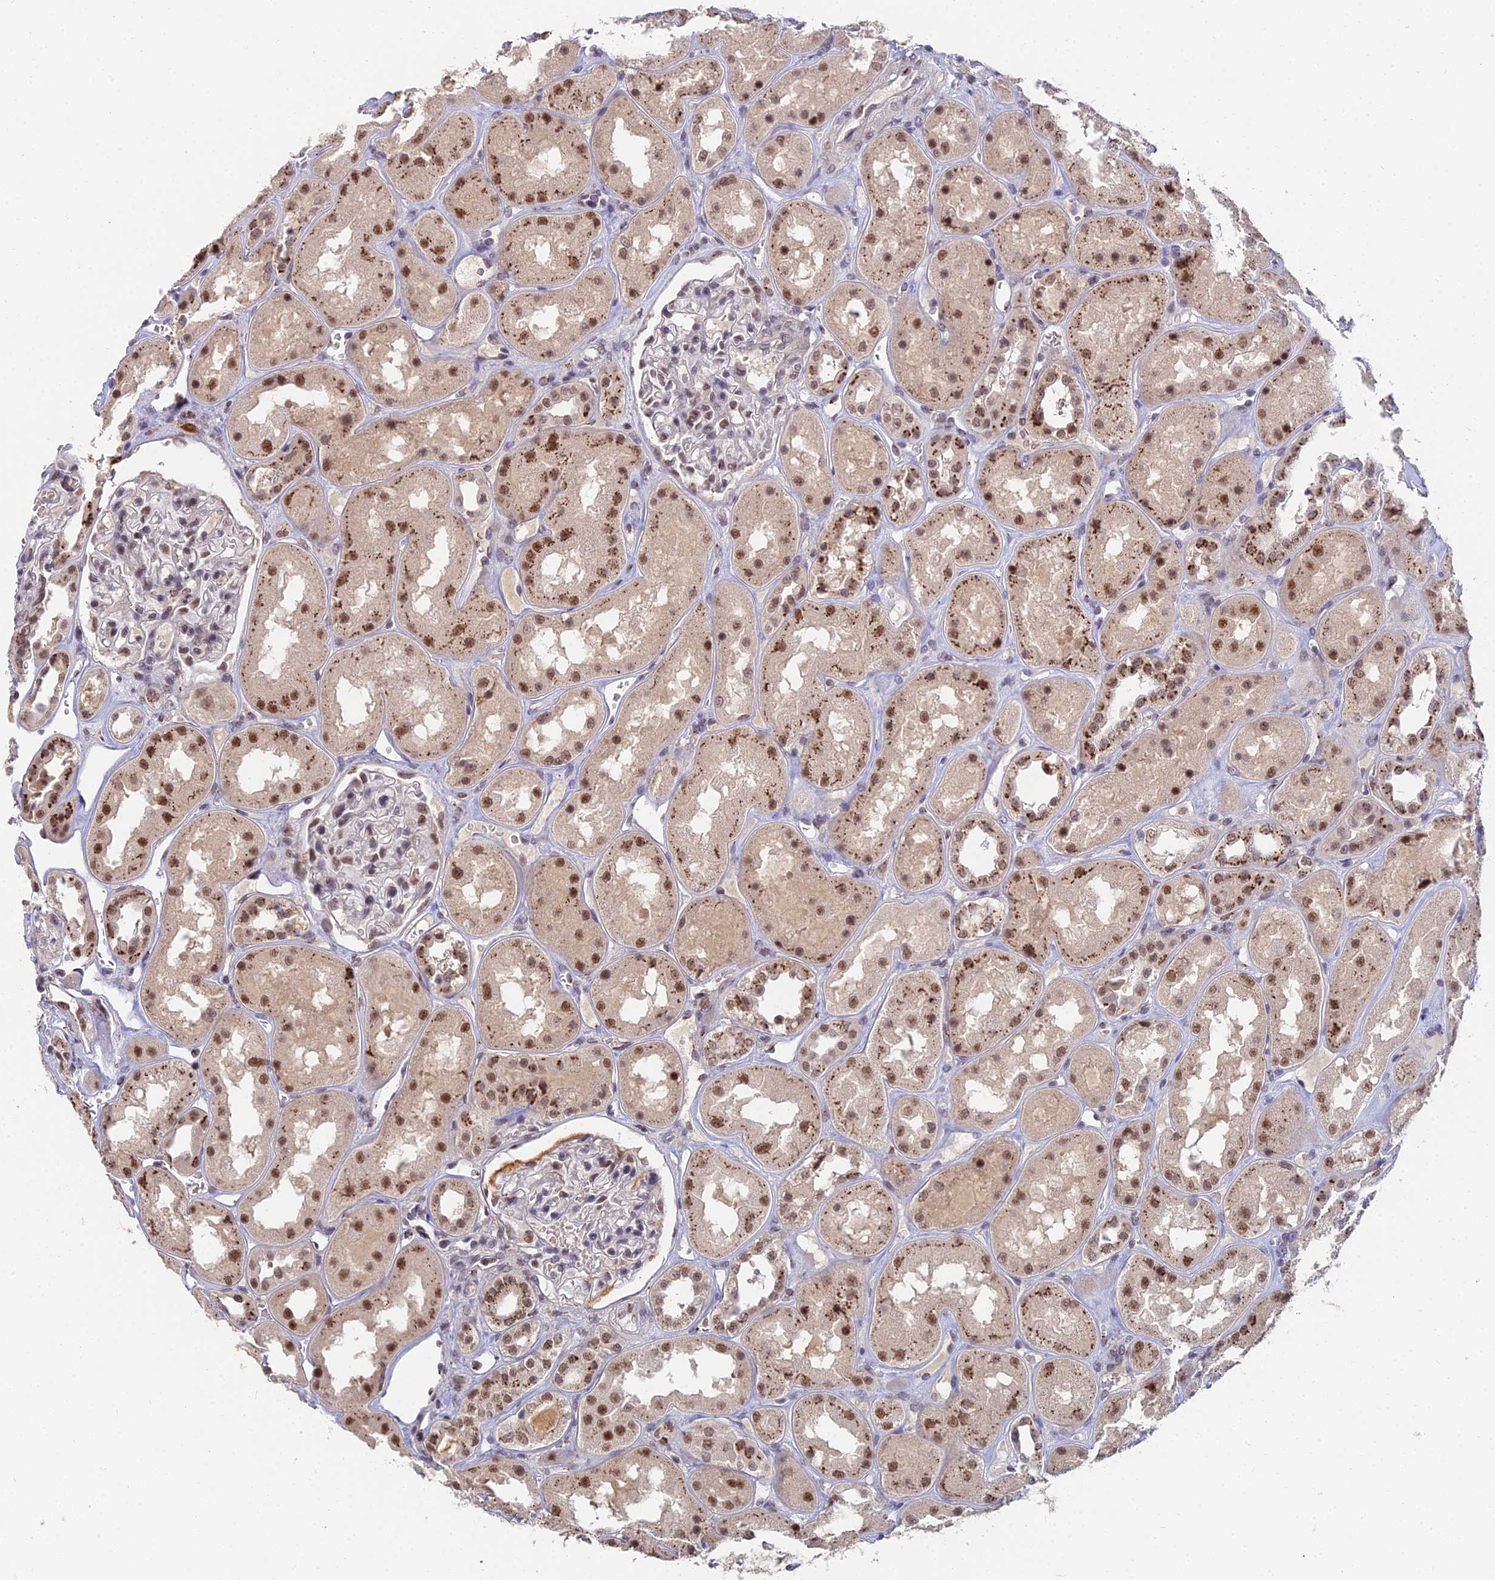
{"staining": {"intensity": "moderate", "quantity": "<25%", "location": "nuclear"}, "tissue": "kidney", "cell_type": "Cells in glomeruli", "image_type": "normal", "snomed": [{"axis": "morphology", "description": "Normal tissue, NOS"}, {"axis": "topography", "description": "Kidney"}], "caption": "Kidney stained with DAB (3,3'-diaminobenzidine) immunohistochemistry exhibits low levels of moderate nuclear expression in approximately <25% of cells in glomeruli.", "gene": "THOC3", "patient": {"sex": "male", "age": 70}}